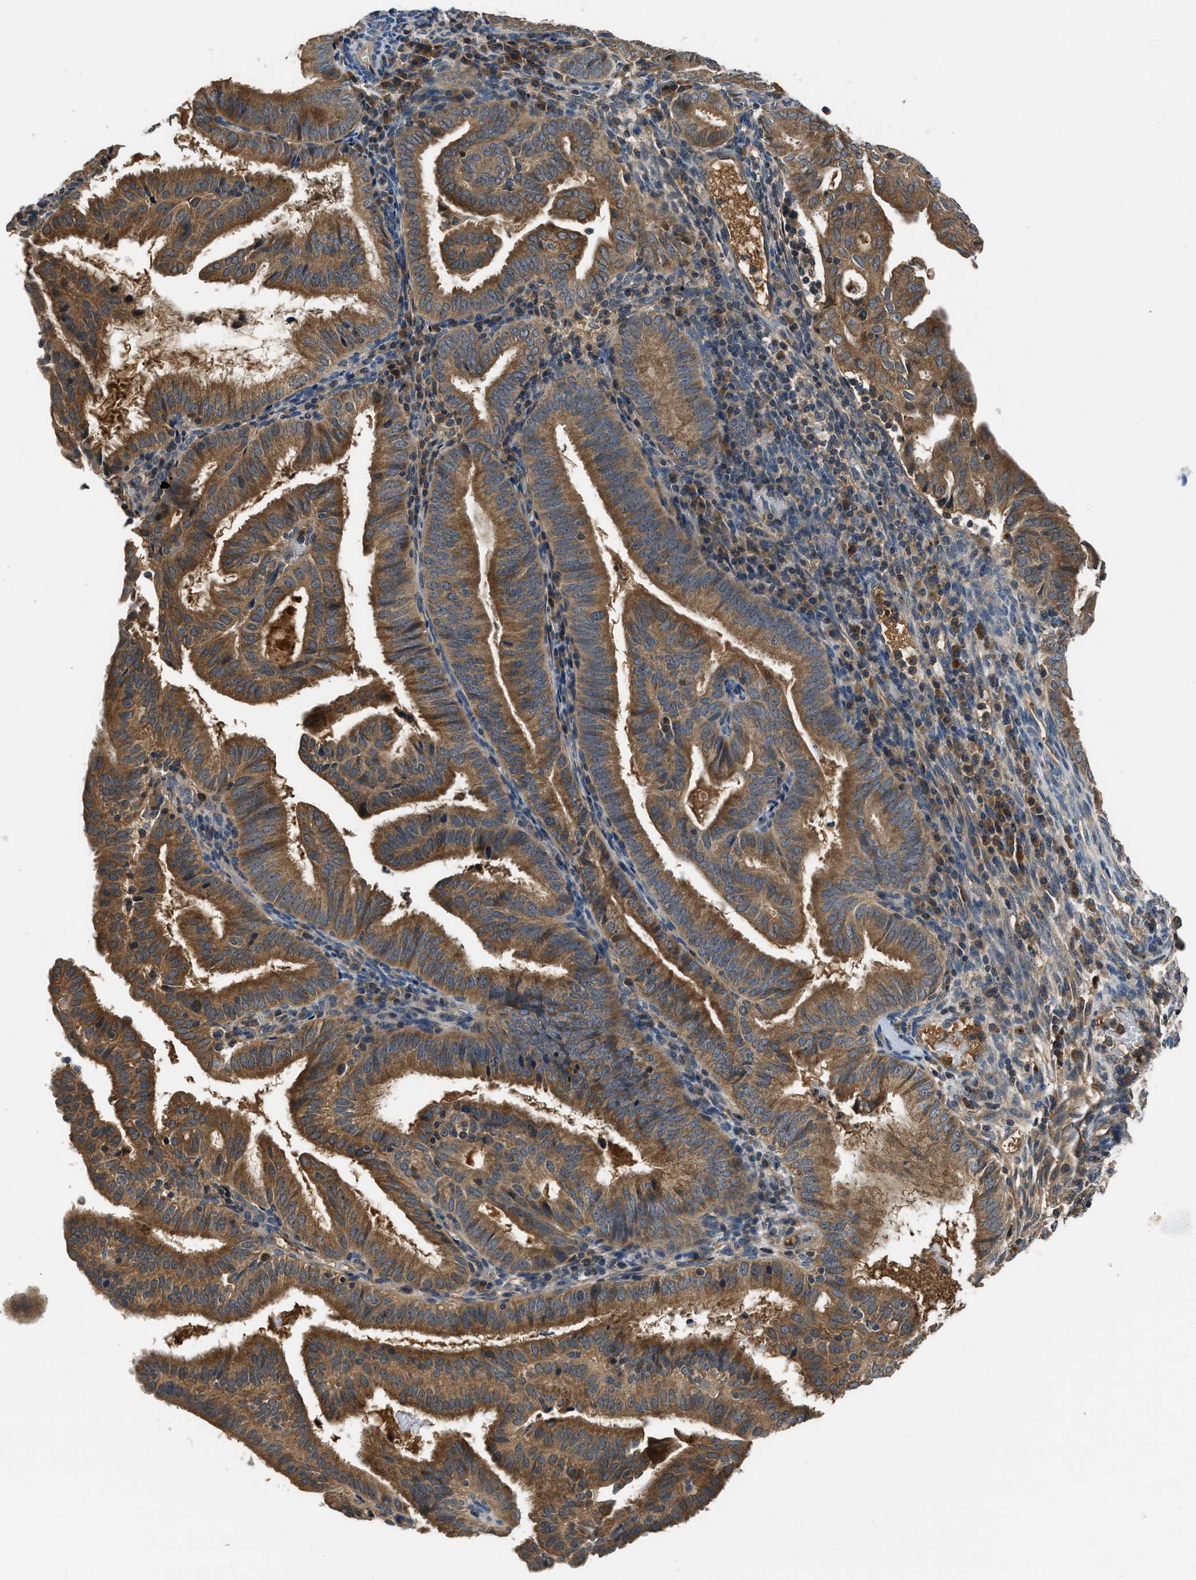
{"staining": {"intensity": "moderate", "quantity": ">75%", "location": "cytoplasmic/membranous"}, "tissue": "endometrial cancer", "cell_type": "Tumor cells", "image_type": "cancer", "snomed": [{"axis": "morphology", "description": "Adenocarcinoma, NOS"}, {"axis": "topography", "description": "Endometrium"}], "caption": "Endometrial adenocarcinoma was stained to show a protein in brown. There is medium levels of moderate cytoplasmic/membranous expression in about >75% of tumor cells.", "gene": "PAFAH2", "patient": {"sex": "female", "age": 58}}